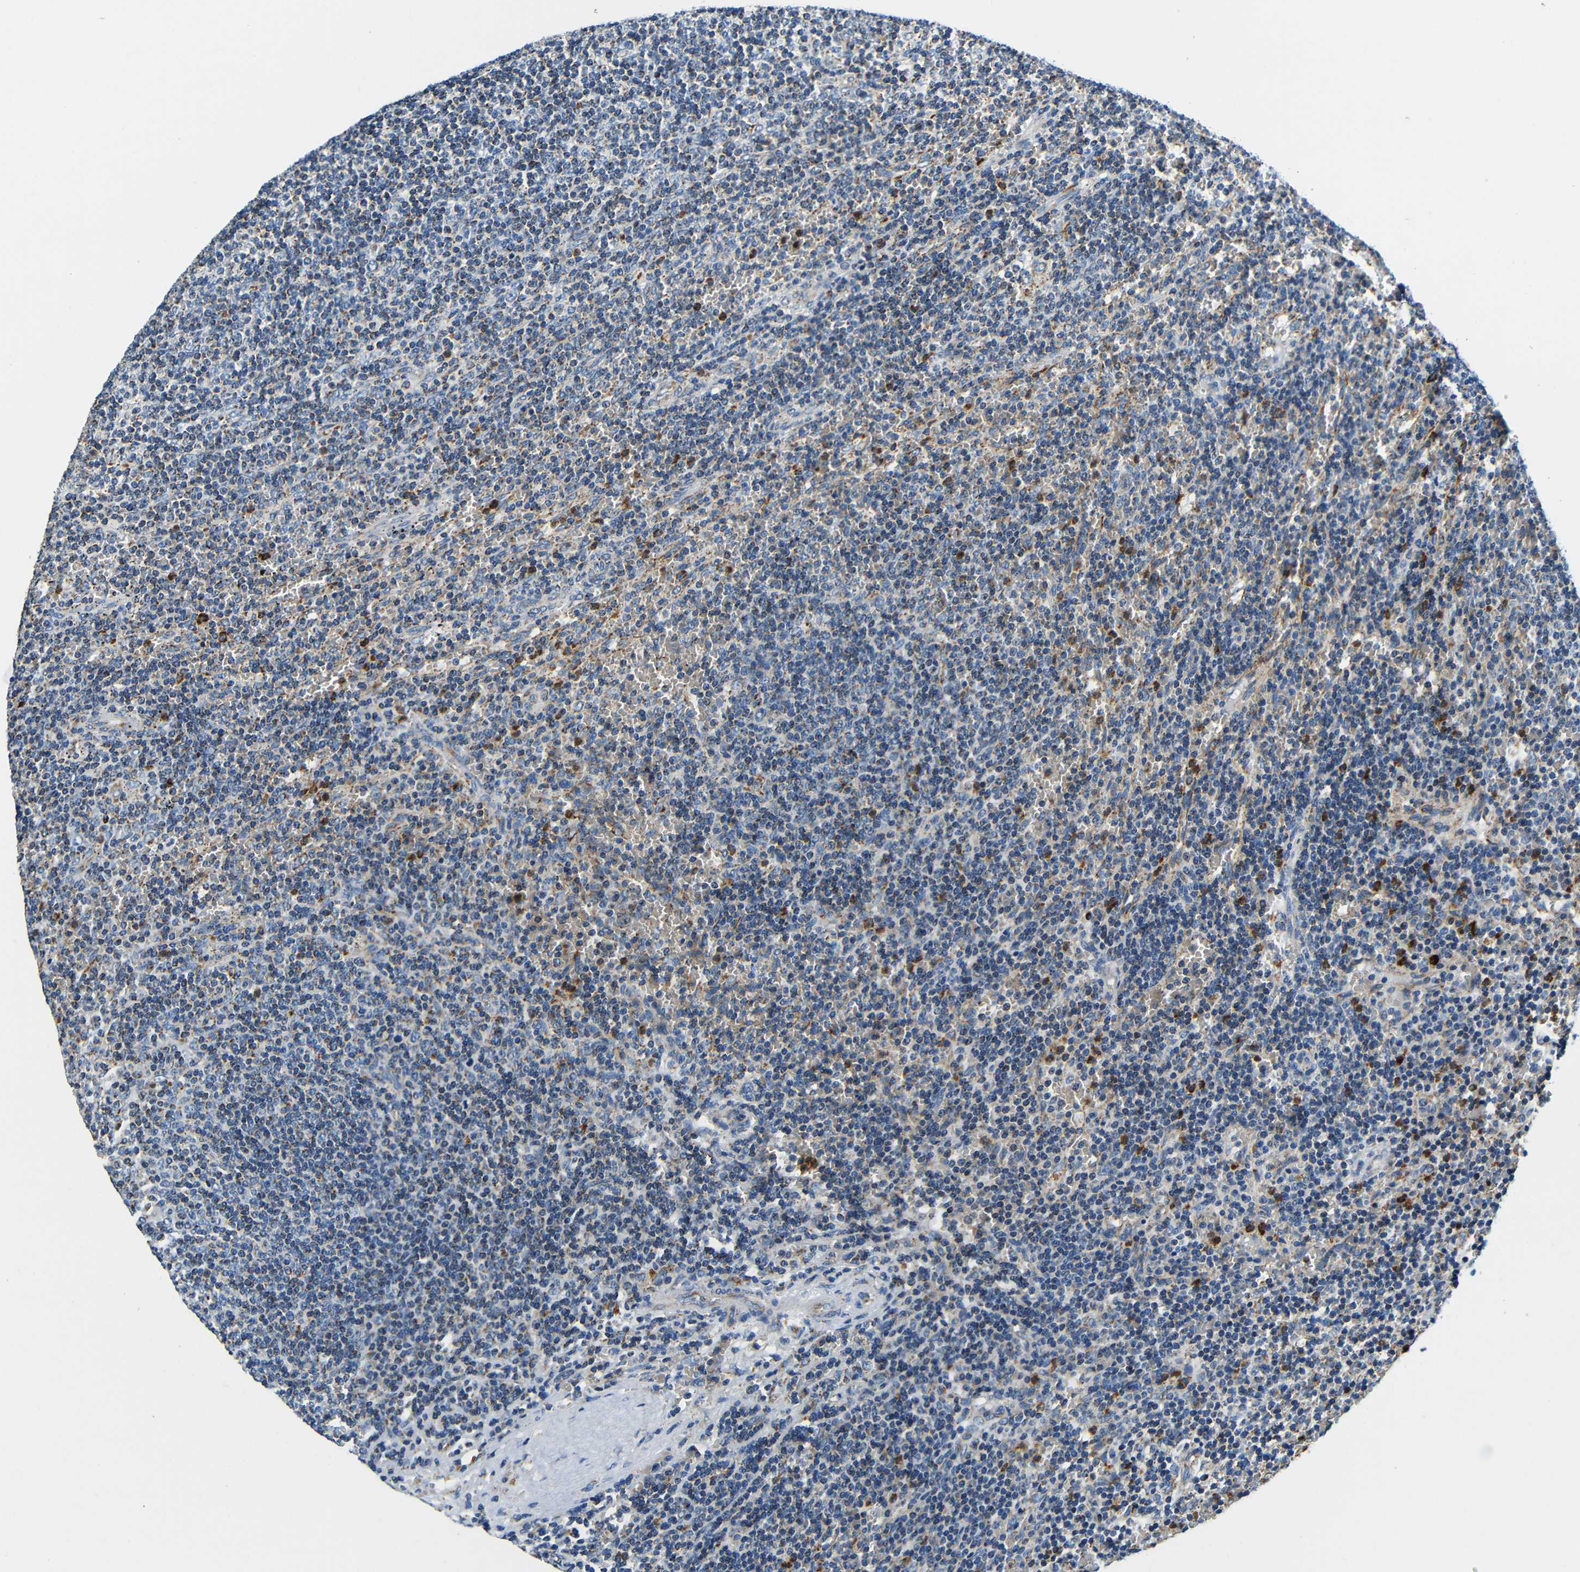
{"staining": {"intensity": "moderate", "quantity": "<25%", "location": "cytoplasmic/membranous"}, "tissue": "lymphoma", "cell_type": "Tumor cells", "image_type": "cancer", "snomed": [{"axis": "morphology", "description": "Malignant lymphoma, non-Hodgkin's type, Low grade"}, {"axis": "topography", "description": "Spleen"}], "caption": "Tumor cells show low levels of moderate cytoplasmic/membranous positivity in about <25% of cells in human low-grade malignant lymphoma, non-Hodgkin's type.", "gene": "GALNT18", "patient": {"sex": "female", "age": 50}}